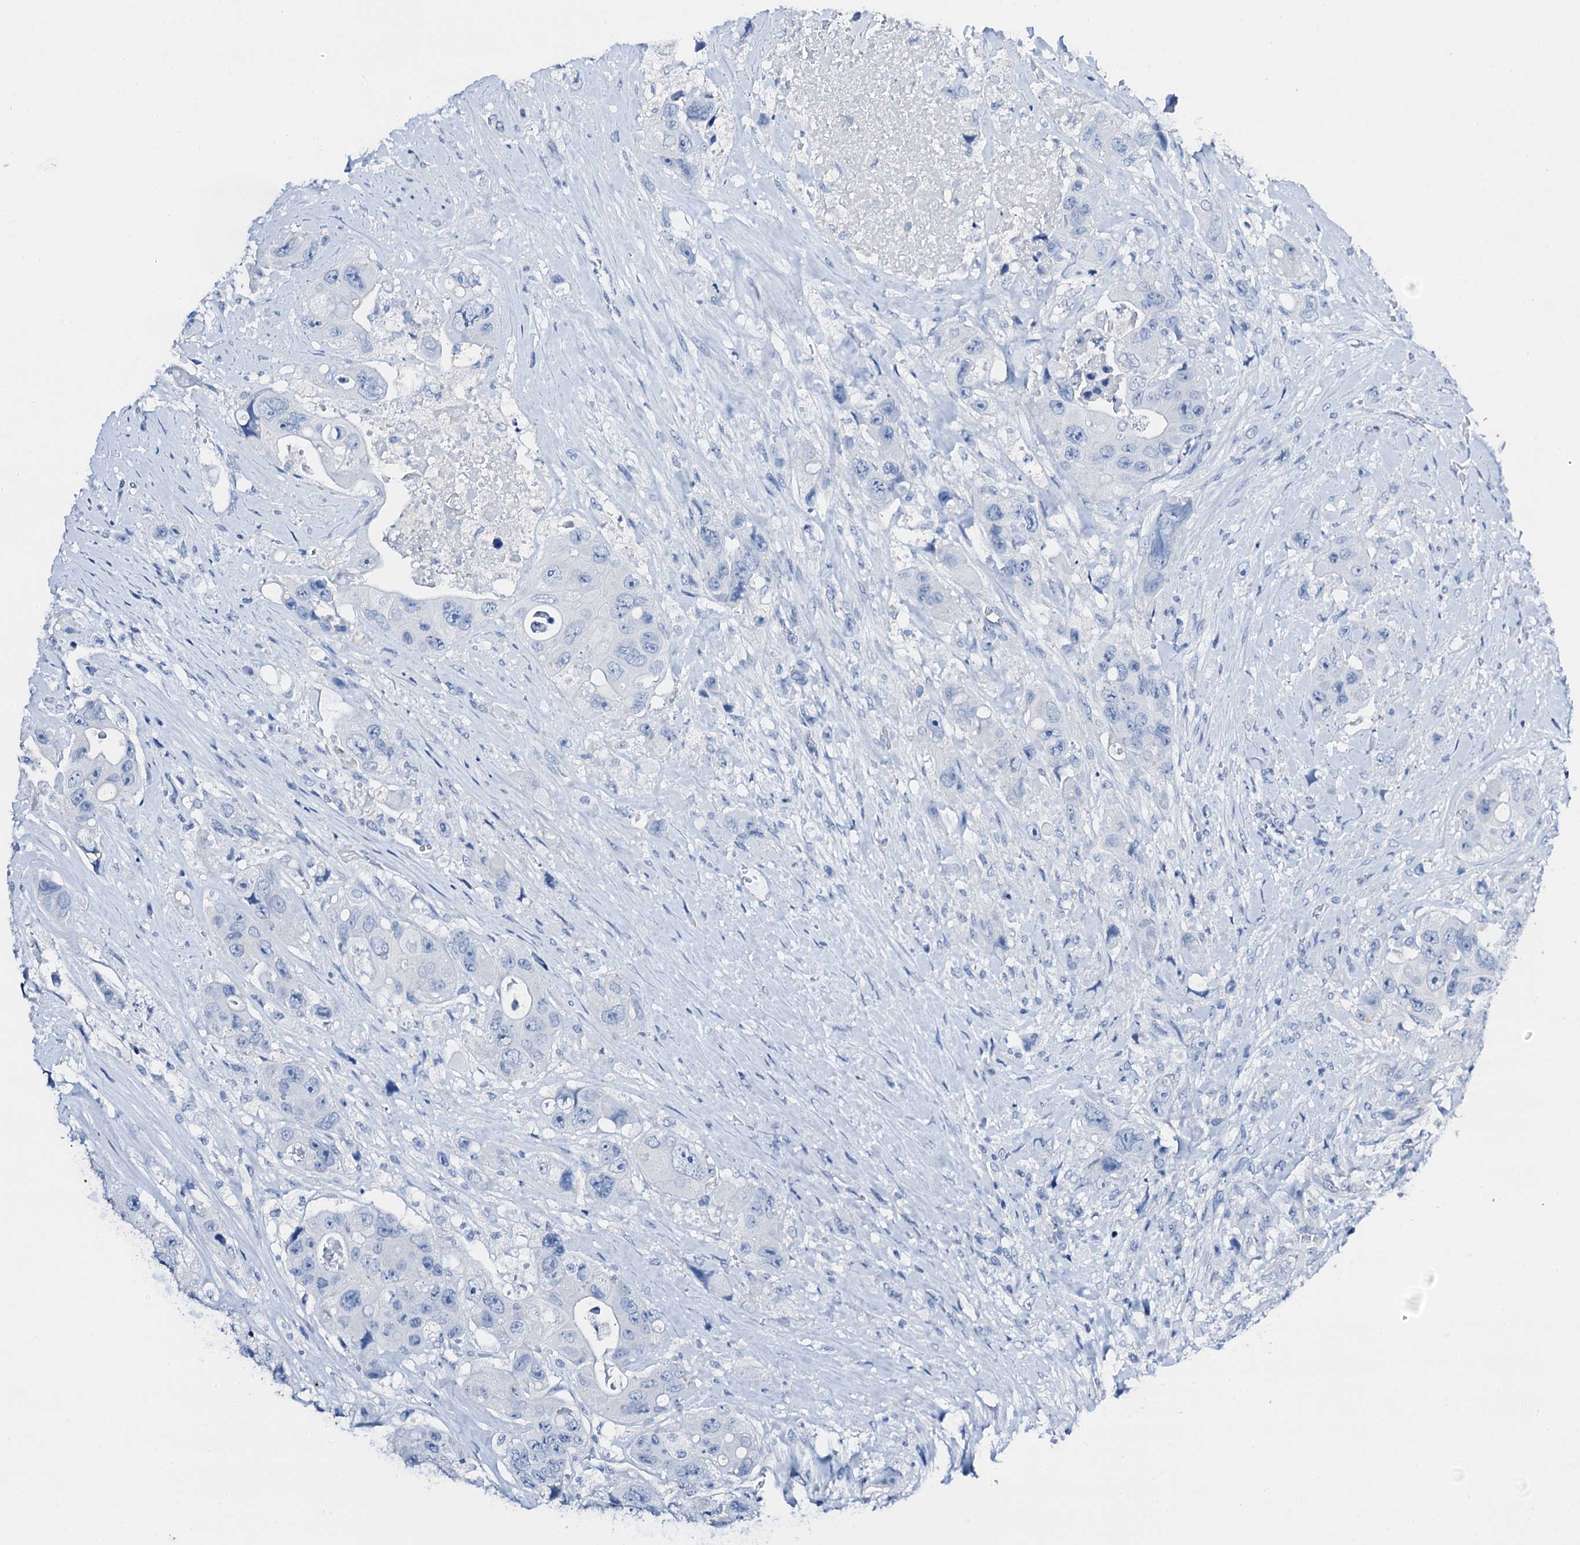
{"staining": {"intensity": "negative", "quantity": "none", "location": "none"}, "tissue": "colorectal cancer", "cell_type": "Tumor cells", "image_type": "cancer", "snomed": [{"axis": "morphology", "description": "Adenocarcinoma, NOS"}, {"axis": "topography", "description": "Colon"}], "caption": "Adenocarcinoma (colorectal) was stained to show a protein in brown. There is no significant staining in tumor cells.", "gene": "PTH", "patient": {"sex": "female", "age": 46}}